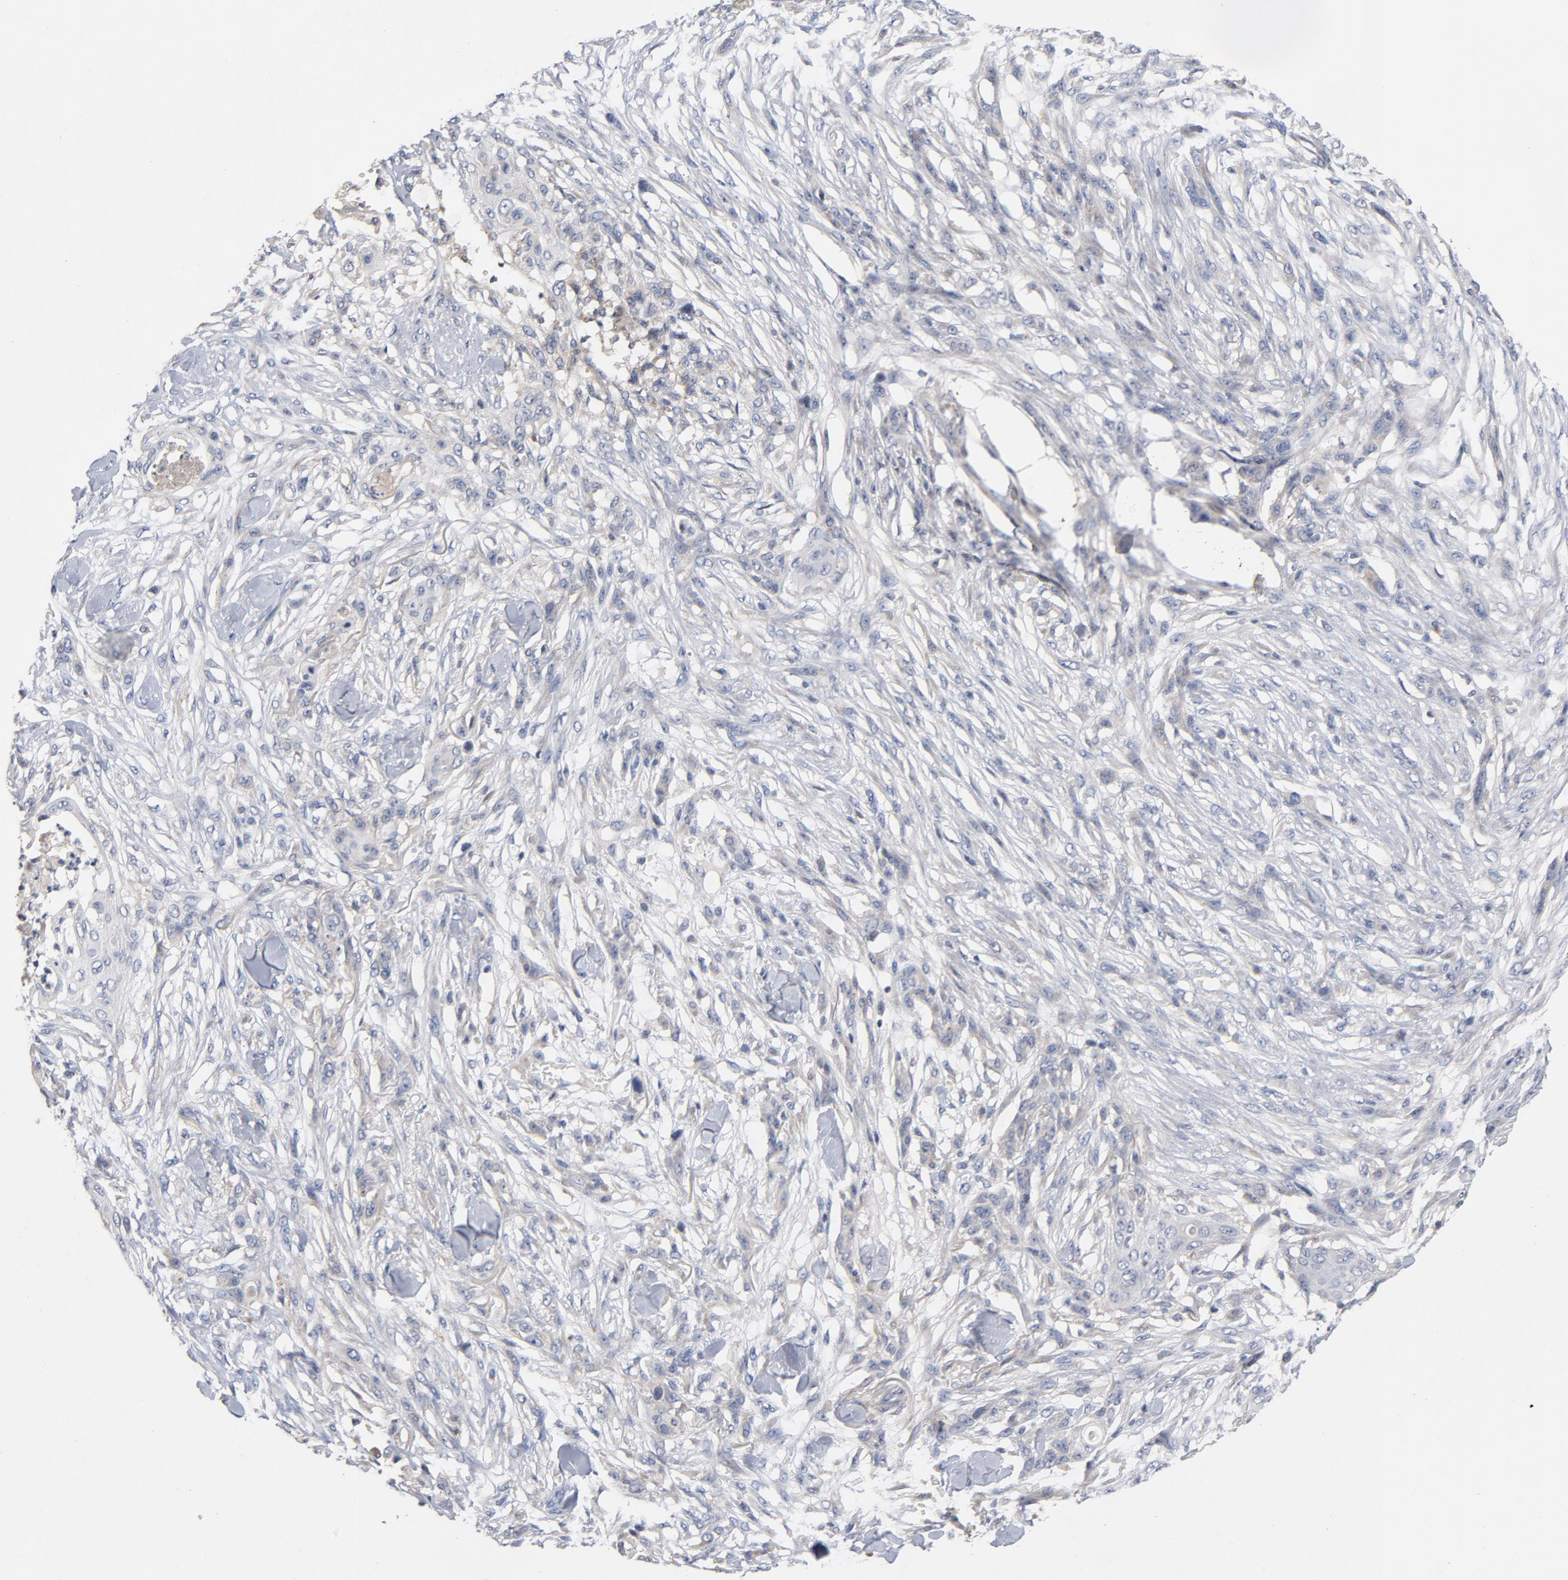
{"staining": {"intensity": "weak", "quantity": "<25%", "location": "cytoplasmic/membranous"}, "tissue": "skin cancer", "cell_type": "Tumor cells", "image_type": "cancer", "snomed": [{"axis": "morphology", "description": "Normal tissue, NOS"}, {"axis": "morphology", "description": "Squamous cell carcinoma, NOS"}, {"axis": "topography", "description": "Skin"}], "caption": "Skin cancer (squamous cell carcinoma) was stained to show a protein in brown. There is no significant positivity in tumor cells. The staining is performed using DAB (3,3'-diaminobenzidine) brown chromogen with nuclei counter-stained in using hematoxylin.", "gene": "CCDC134", "patient": {"sex": "female", "age": 59}}